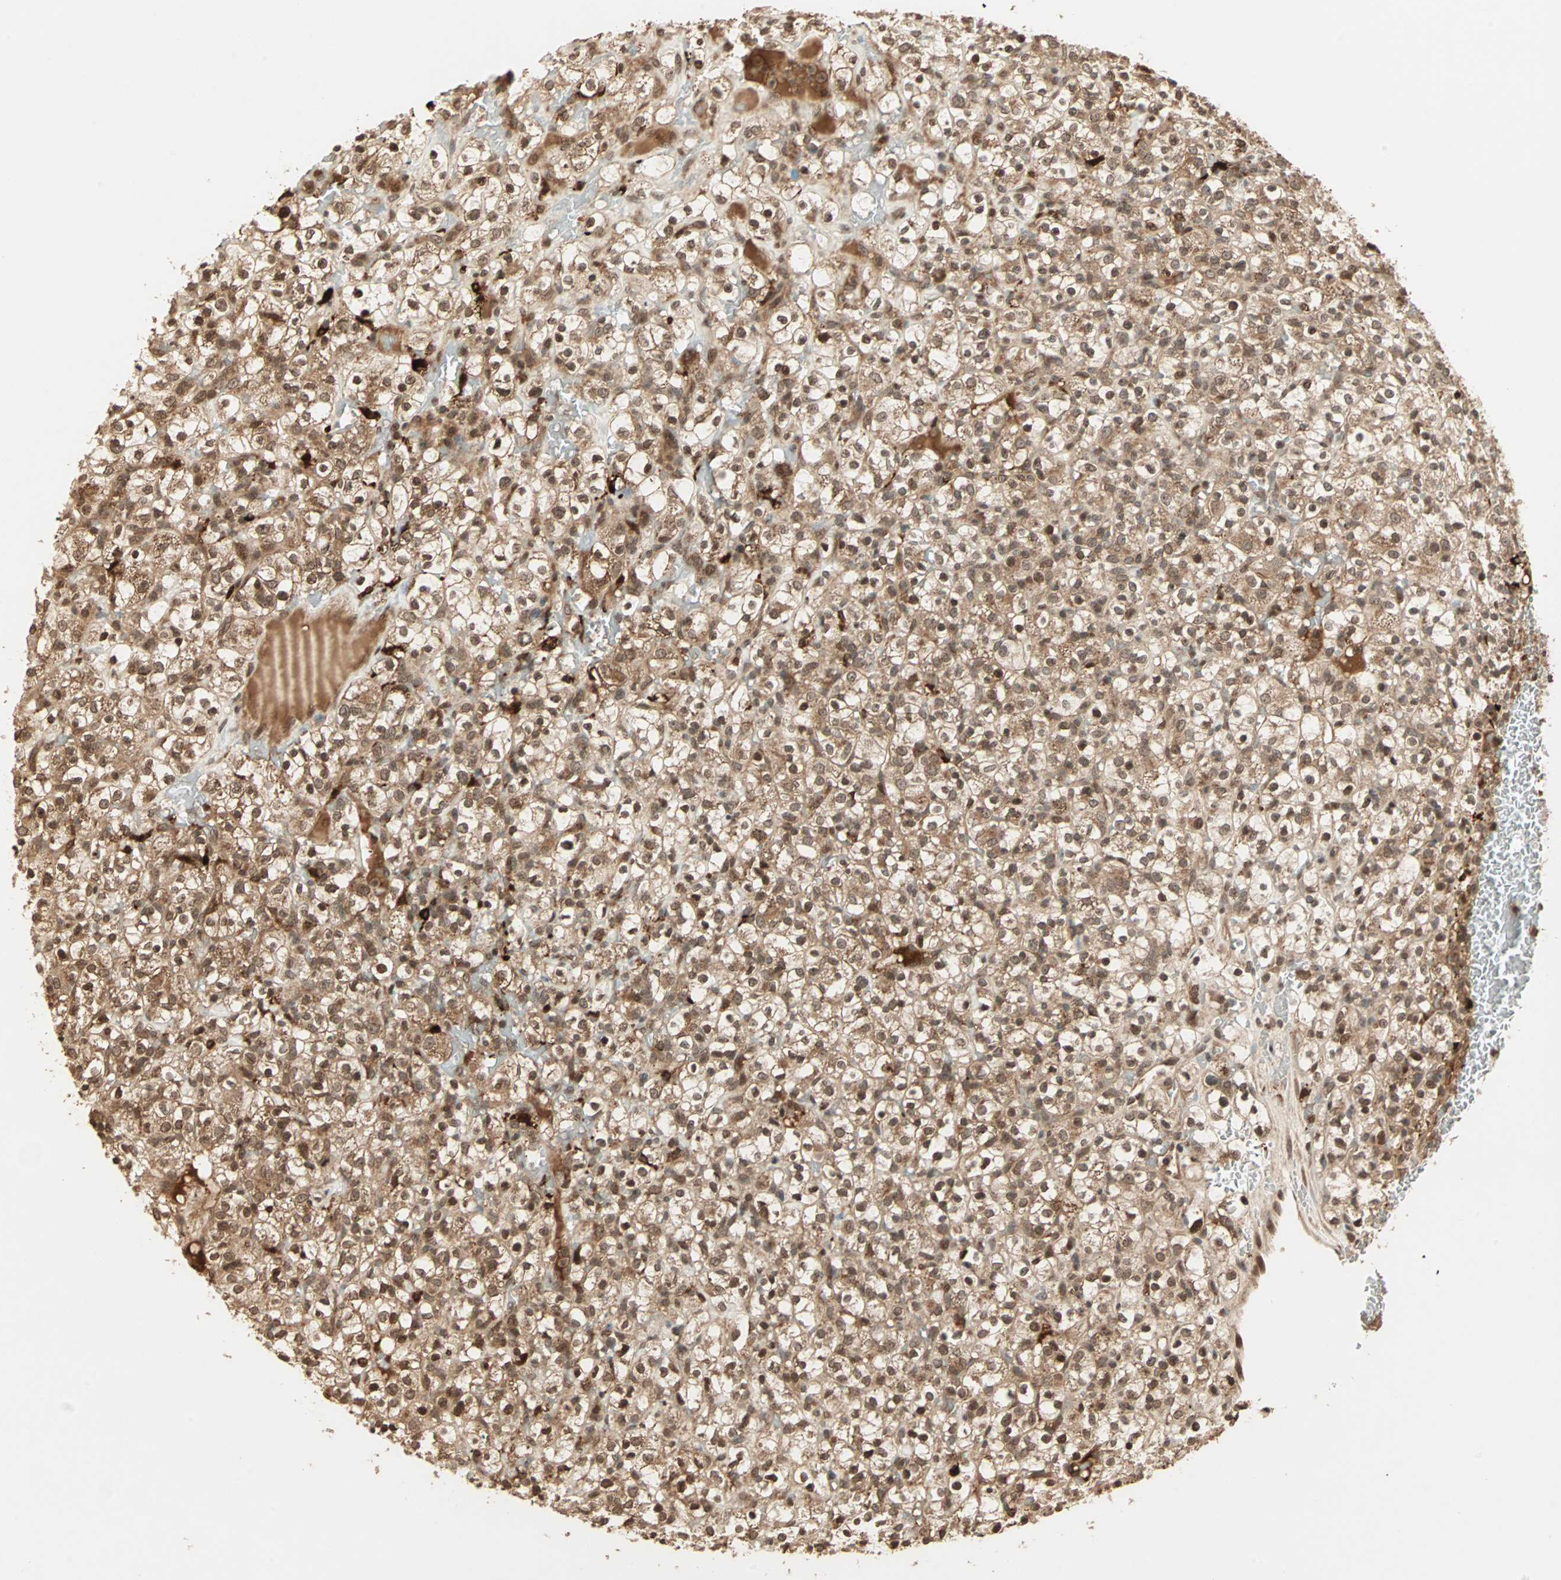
{"staining": {"intensity": "moderate", "quantity": ">75%", "location": "cytoplasmic/membranous,nuclear"}, "tissue": "renal cancer", "cell_type": "Tumor cells", "image_type": "cancer", "snomed": [{"axis": "morphology", "description": "Normal tissue, NOS"}, {"axis": "morphology", "description": "Adenocarcinoma, NOS"}, {"axis": "topography", "description": "Kidney"}], "caption": "IHC histopathology image of neoplastic tissue: renal cancer (adenocarcinoma) stained using immunohistochemistry (IHC) displays medium levels of moderate protein expression localized specifically in the cytoplasmic/membranous and nuclear of tumor cells, appearing as a cytoplasmic/membranous and nuclear brown color.", "gene": "RFFL", "patient": {"sex": "female", "age": 72}}